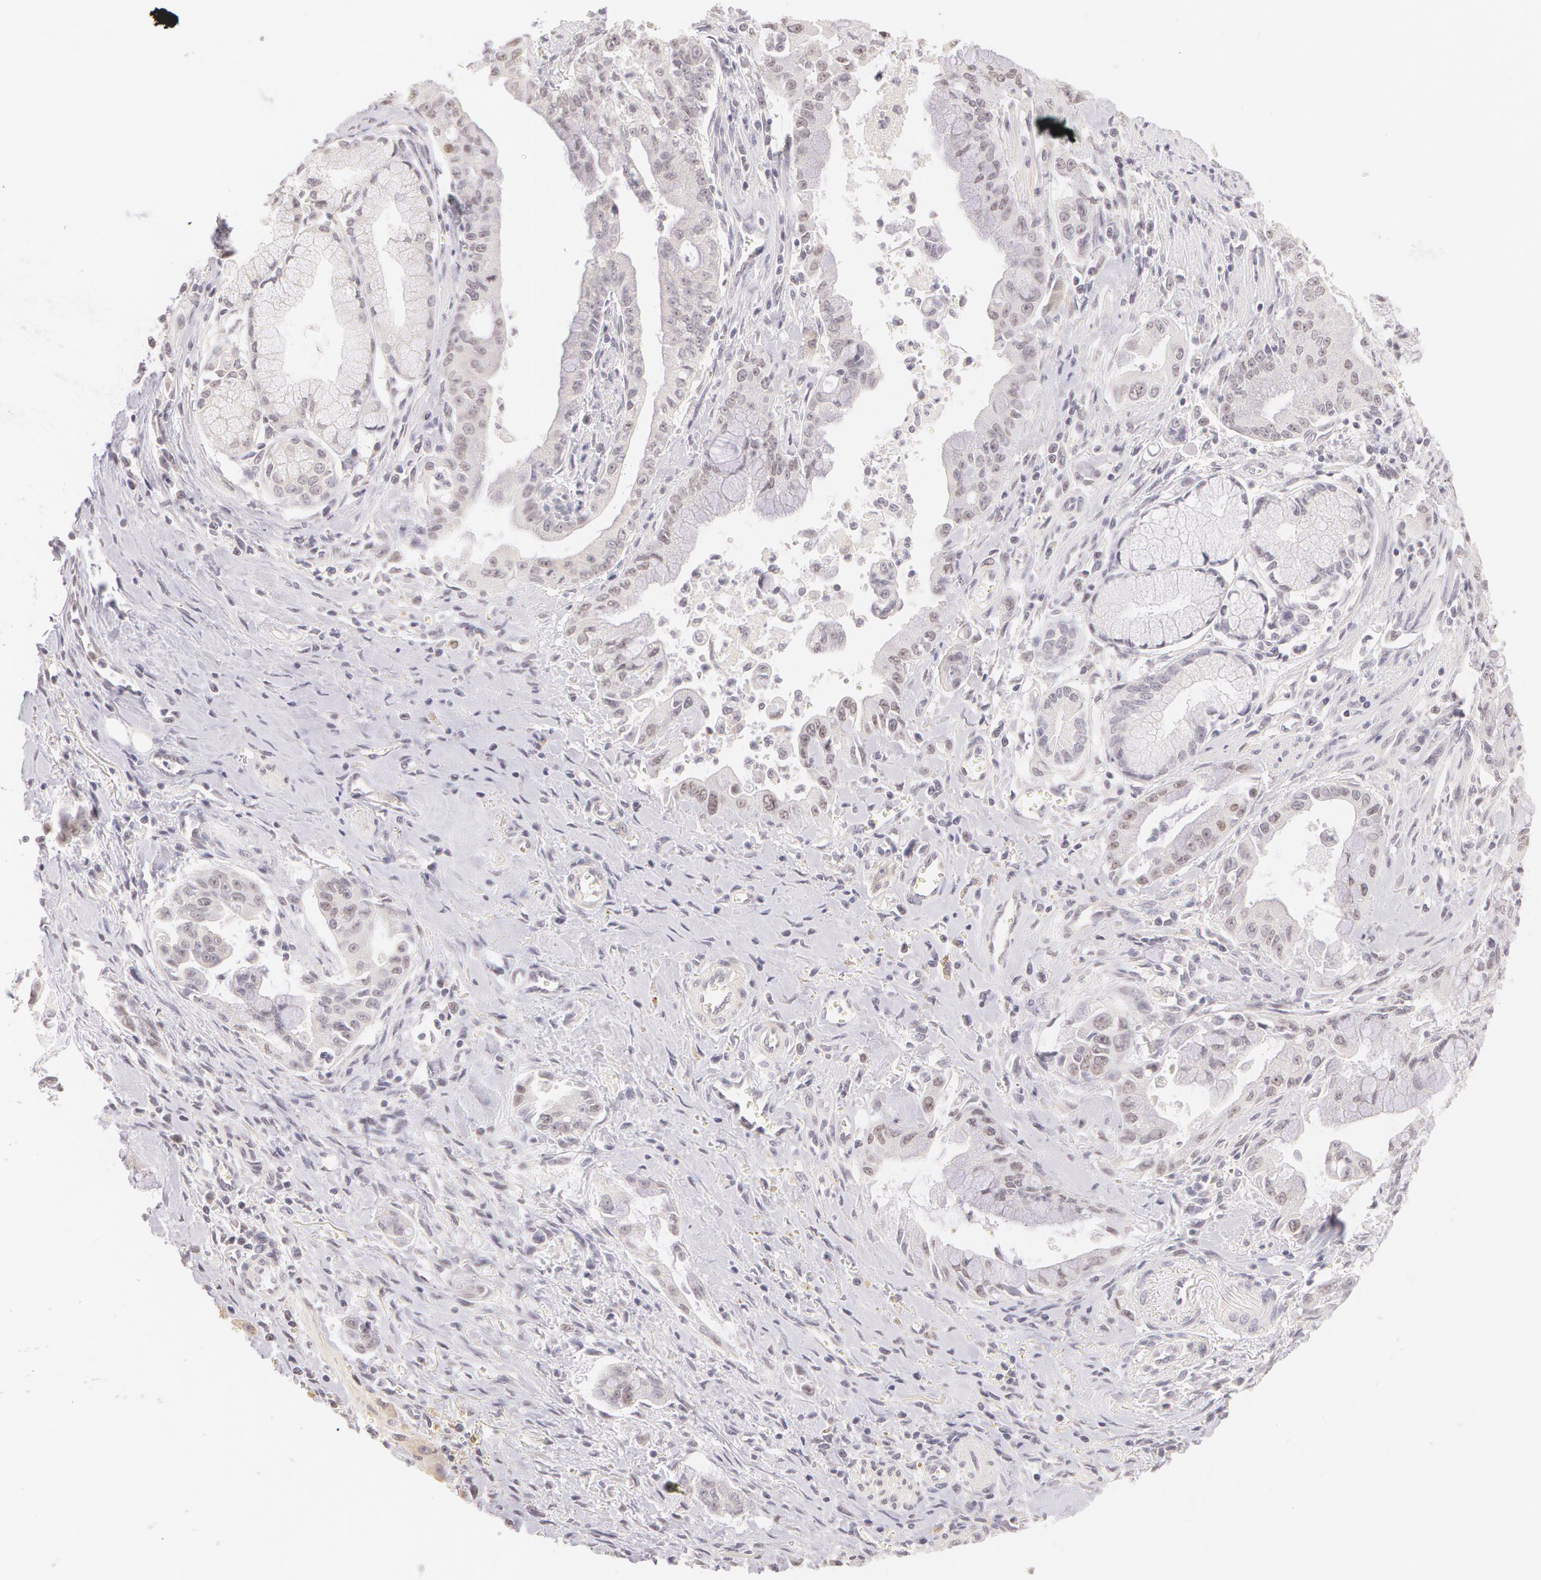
{"staining": {"intensity": "weak", "quantity": "<25%", "location": "nuclear"}, "tissue": "pancreatic cancer", "cell_type": "Tumor cells", "image_type": "cancer", "snomed": [{"axis": "morphology", "description": "Adenocarcinoma, NOS"}, {"axis": "topography", "description": "Pancreas"}], "caption": "A high-resolution micrograph shows immunohistochemistry staining of adenocarcinoma (pancreatic), which shows no significant staining in tumor cells.", "gene": "ZNF597", "patient": {"sex": "male", "age": 59}}